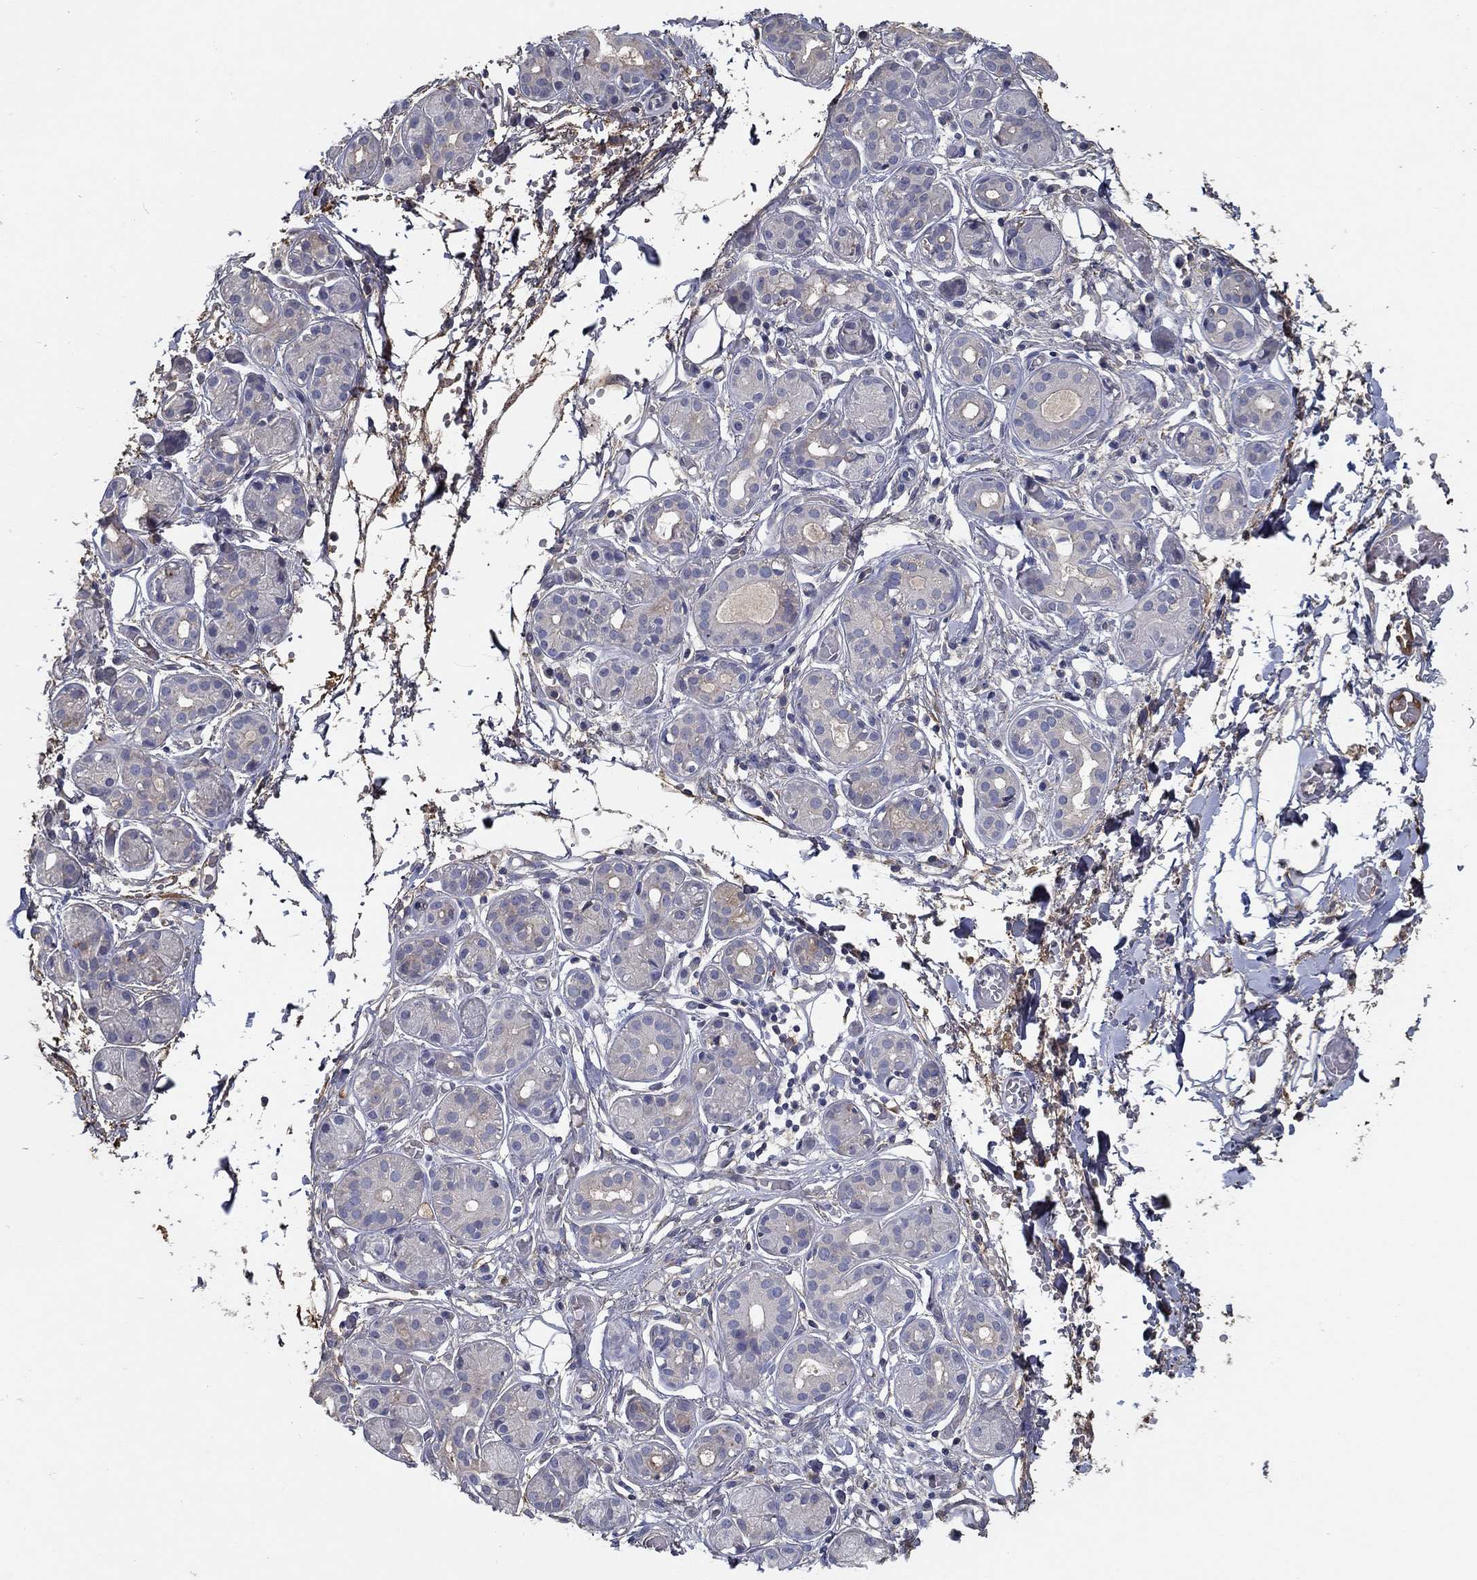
{"staining": {"intensity": "negative", "quantity": "none", "location": "none"}, "tissue": "salivary gland", "cell_type": "Glandular cells", "image_type": "normal", "snomed": [{"axis": "morphology", "description": "Normal tissue, NOS"}, {"axis": "topography", "description": "Salivary gland"}, {"axis": "topography", "description": "Peripheral nerve tissue"}], "caption": "A histopathology image of salivary gland stained for a protein reveals no brown staining in glandular cells. Nuclei are stained in blue.", "gene": "IL10", "patient": {"sex": "male", "age": 71}}